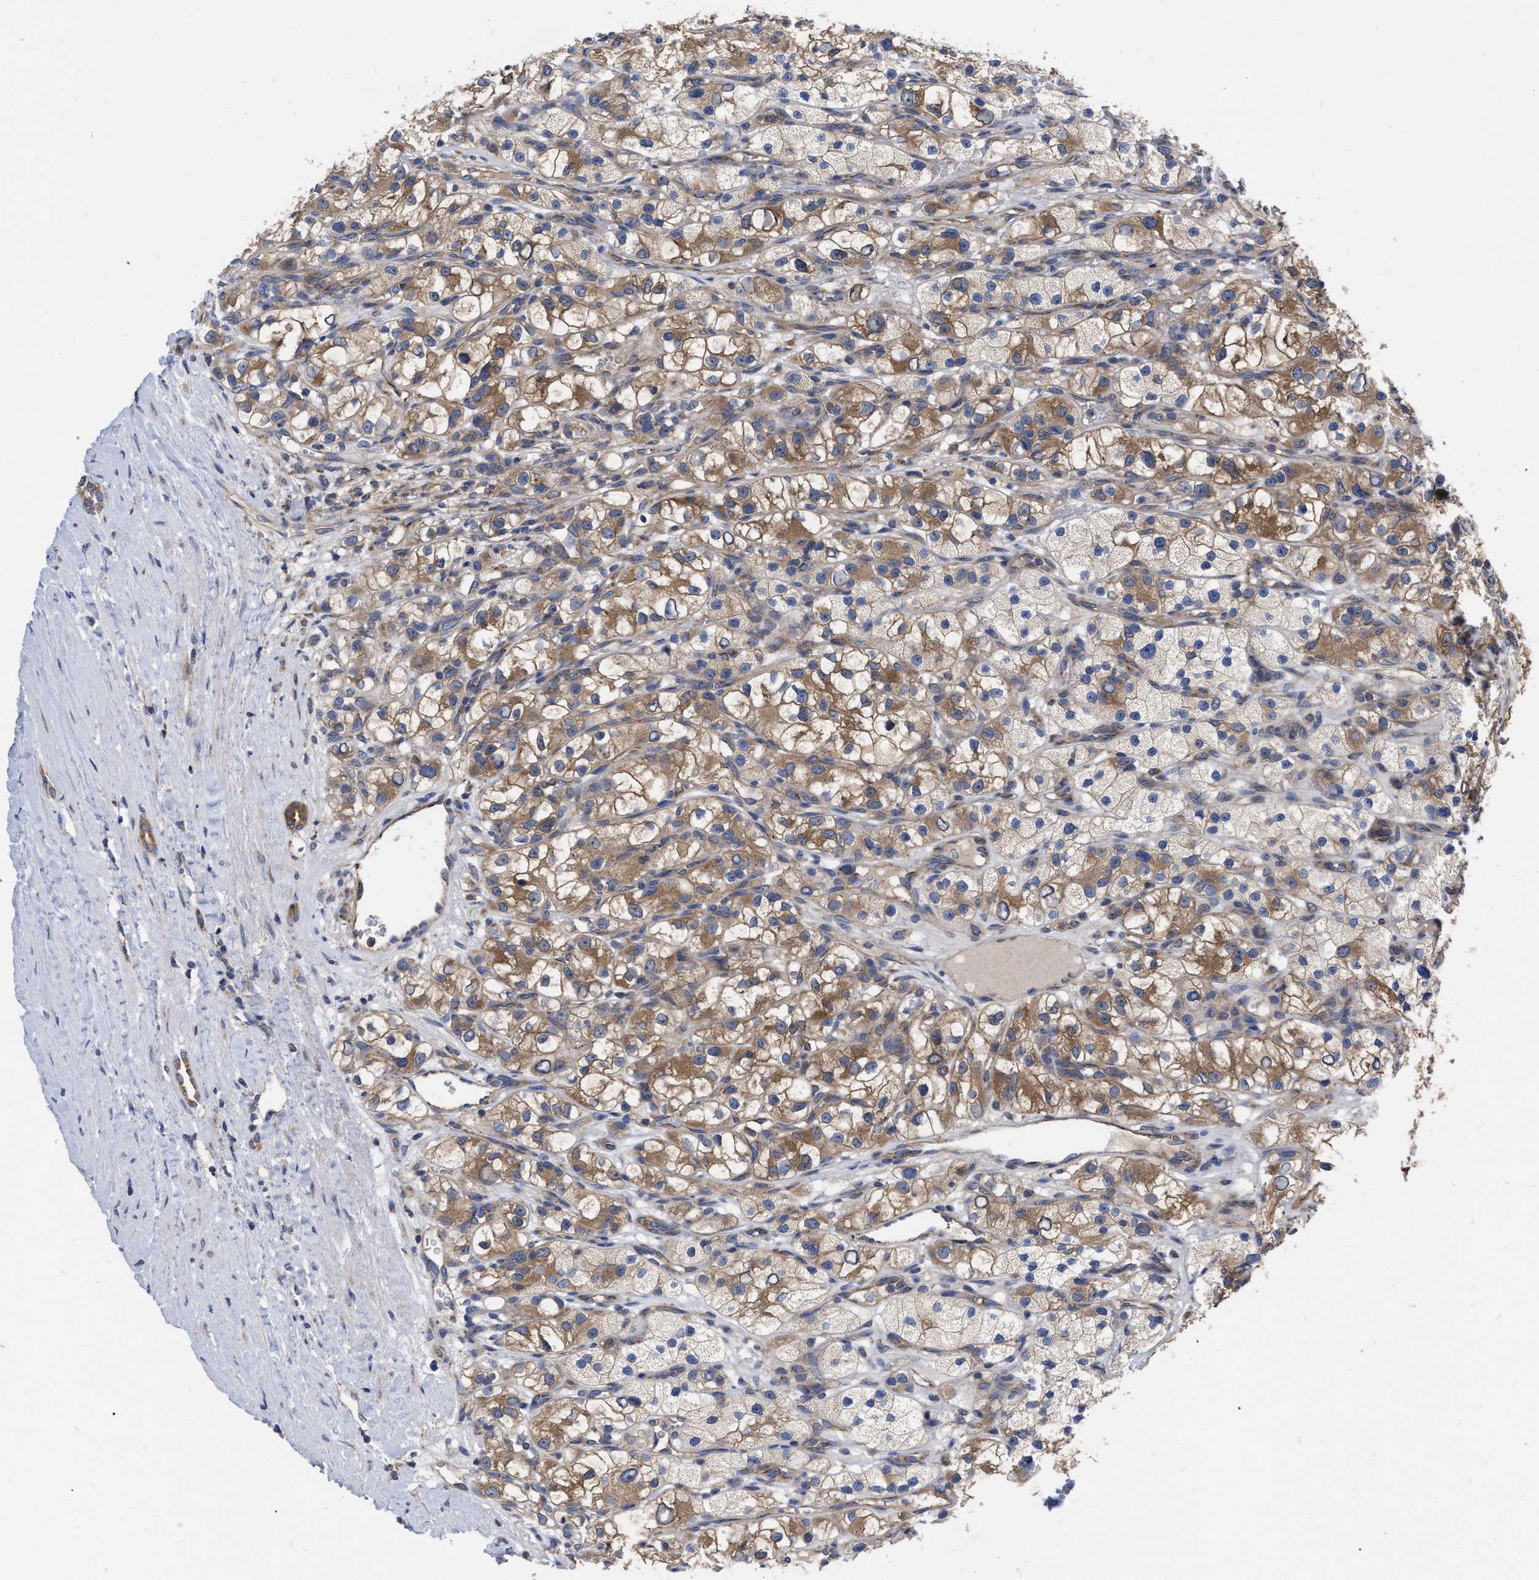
{"staining": {"intensity": "moderate", "quantity": "25%-75%", "location": "cytoplasmic/membranous"}, "tissue": "renal cancer", "cell_type": "Tumor cells", "image_type": "cancer", "snomed": [{"axis": "morphology", "description": "Adenocarcinoma, NOS"}, {"axis": "topography", "description": "Kidney"}], "caption": "Immunohistochemical staining of human renal cancer reveals moderate cytoplasmic/membranous protein positivity in approximately 25%-75% of tumor cells.", "gene": "CDKN2C", "patient": {"sex": "female", "age": 57}}